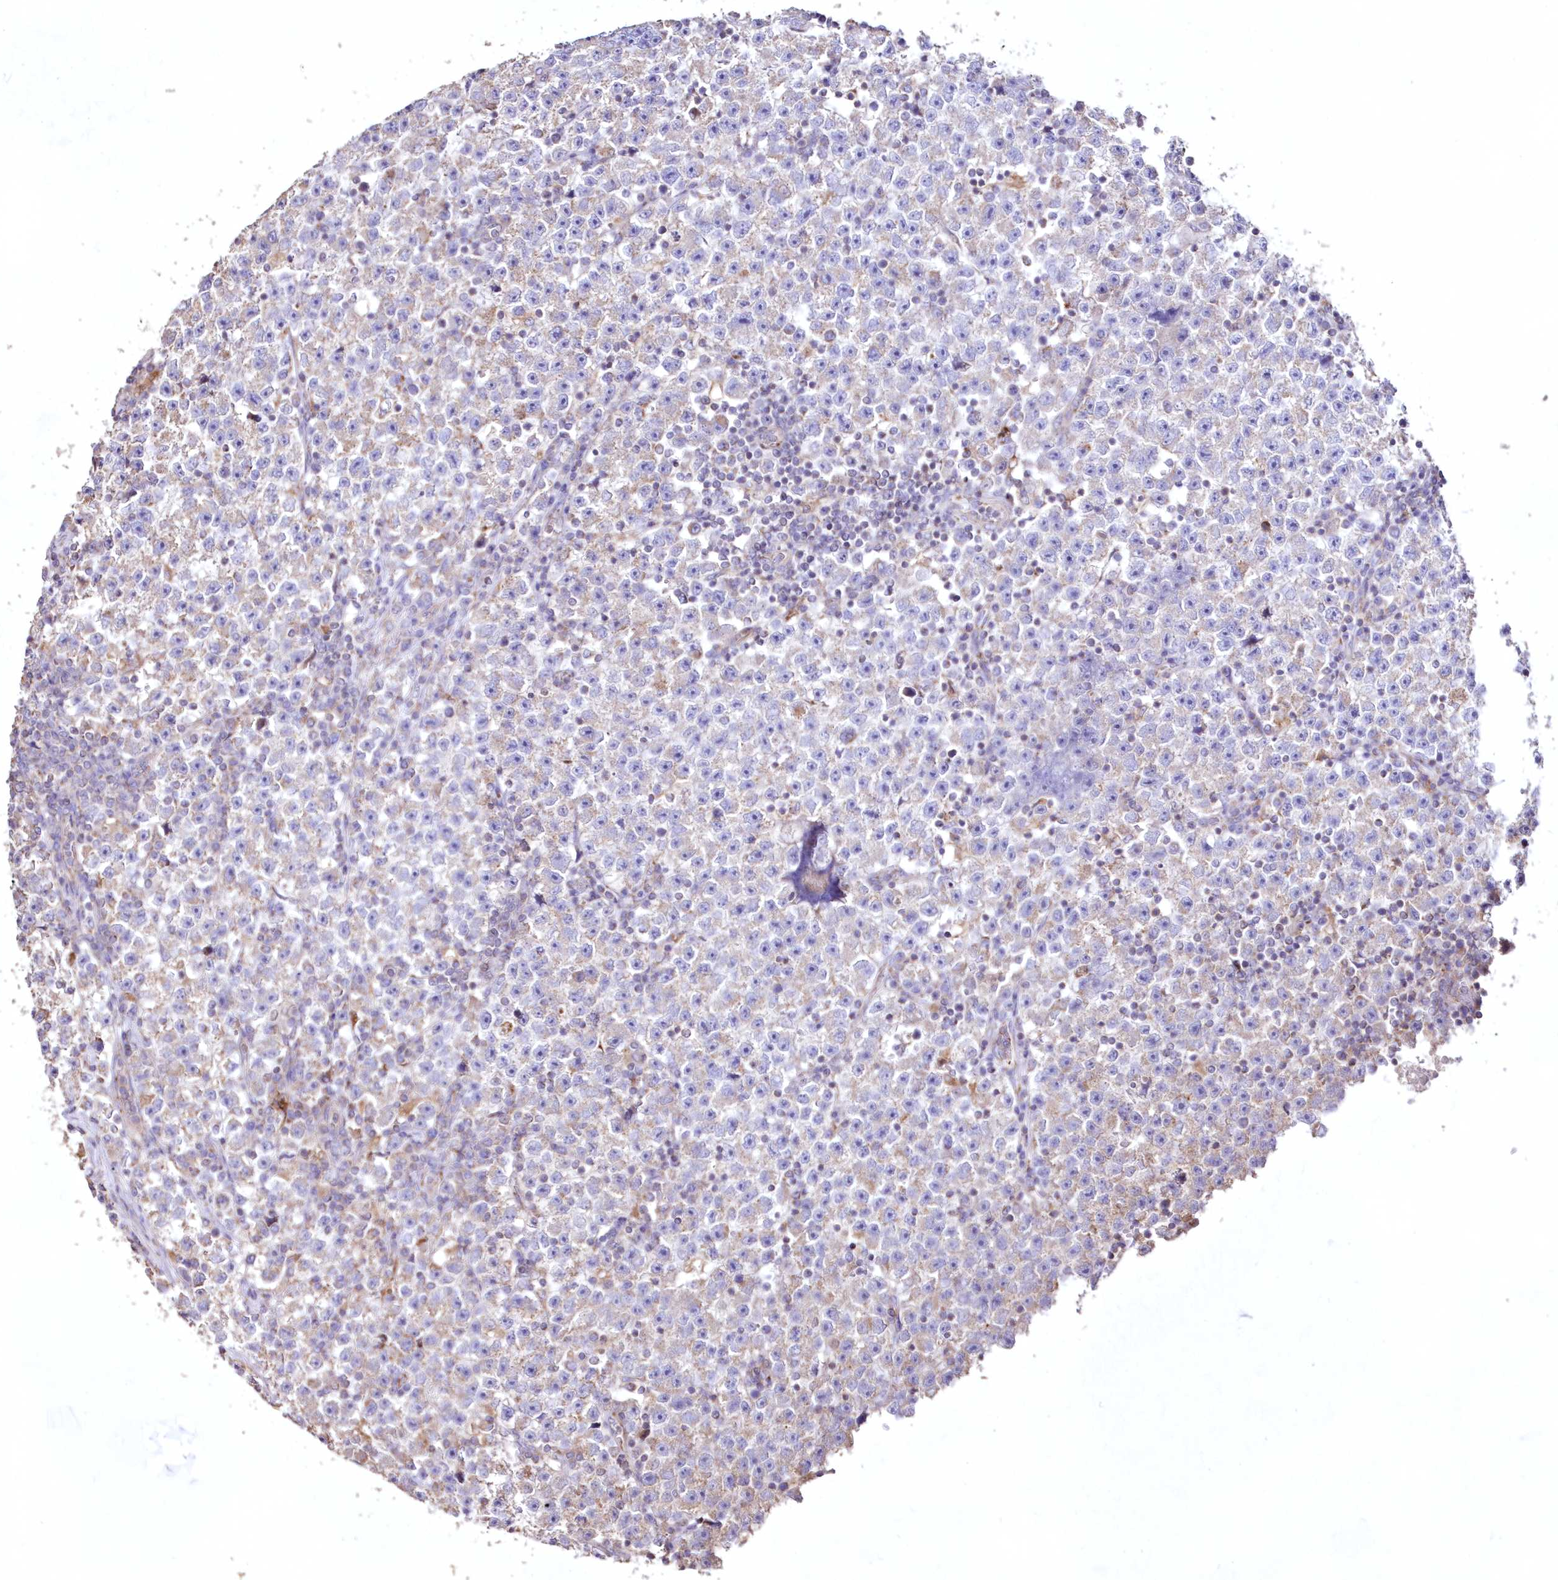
{"staining": {"intensity": "weak", "quantity": "<25%", "location": "cytoplasmic/membranous"}, "tissue": "testis cancer", "cell_type": "Tumor cells", "image_type": "cancer", "snomed": [{"axis": "morphology", "description": "Seminoma, NOS"}, {"axis": "topography", "description": "Testis"}], "caption": "Tumor cells show no significant protein staining in testis cancer.", "gene": "HADHB", "patient": {"sex": "male", "age": 22}}